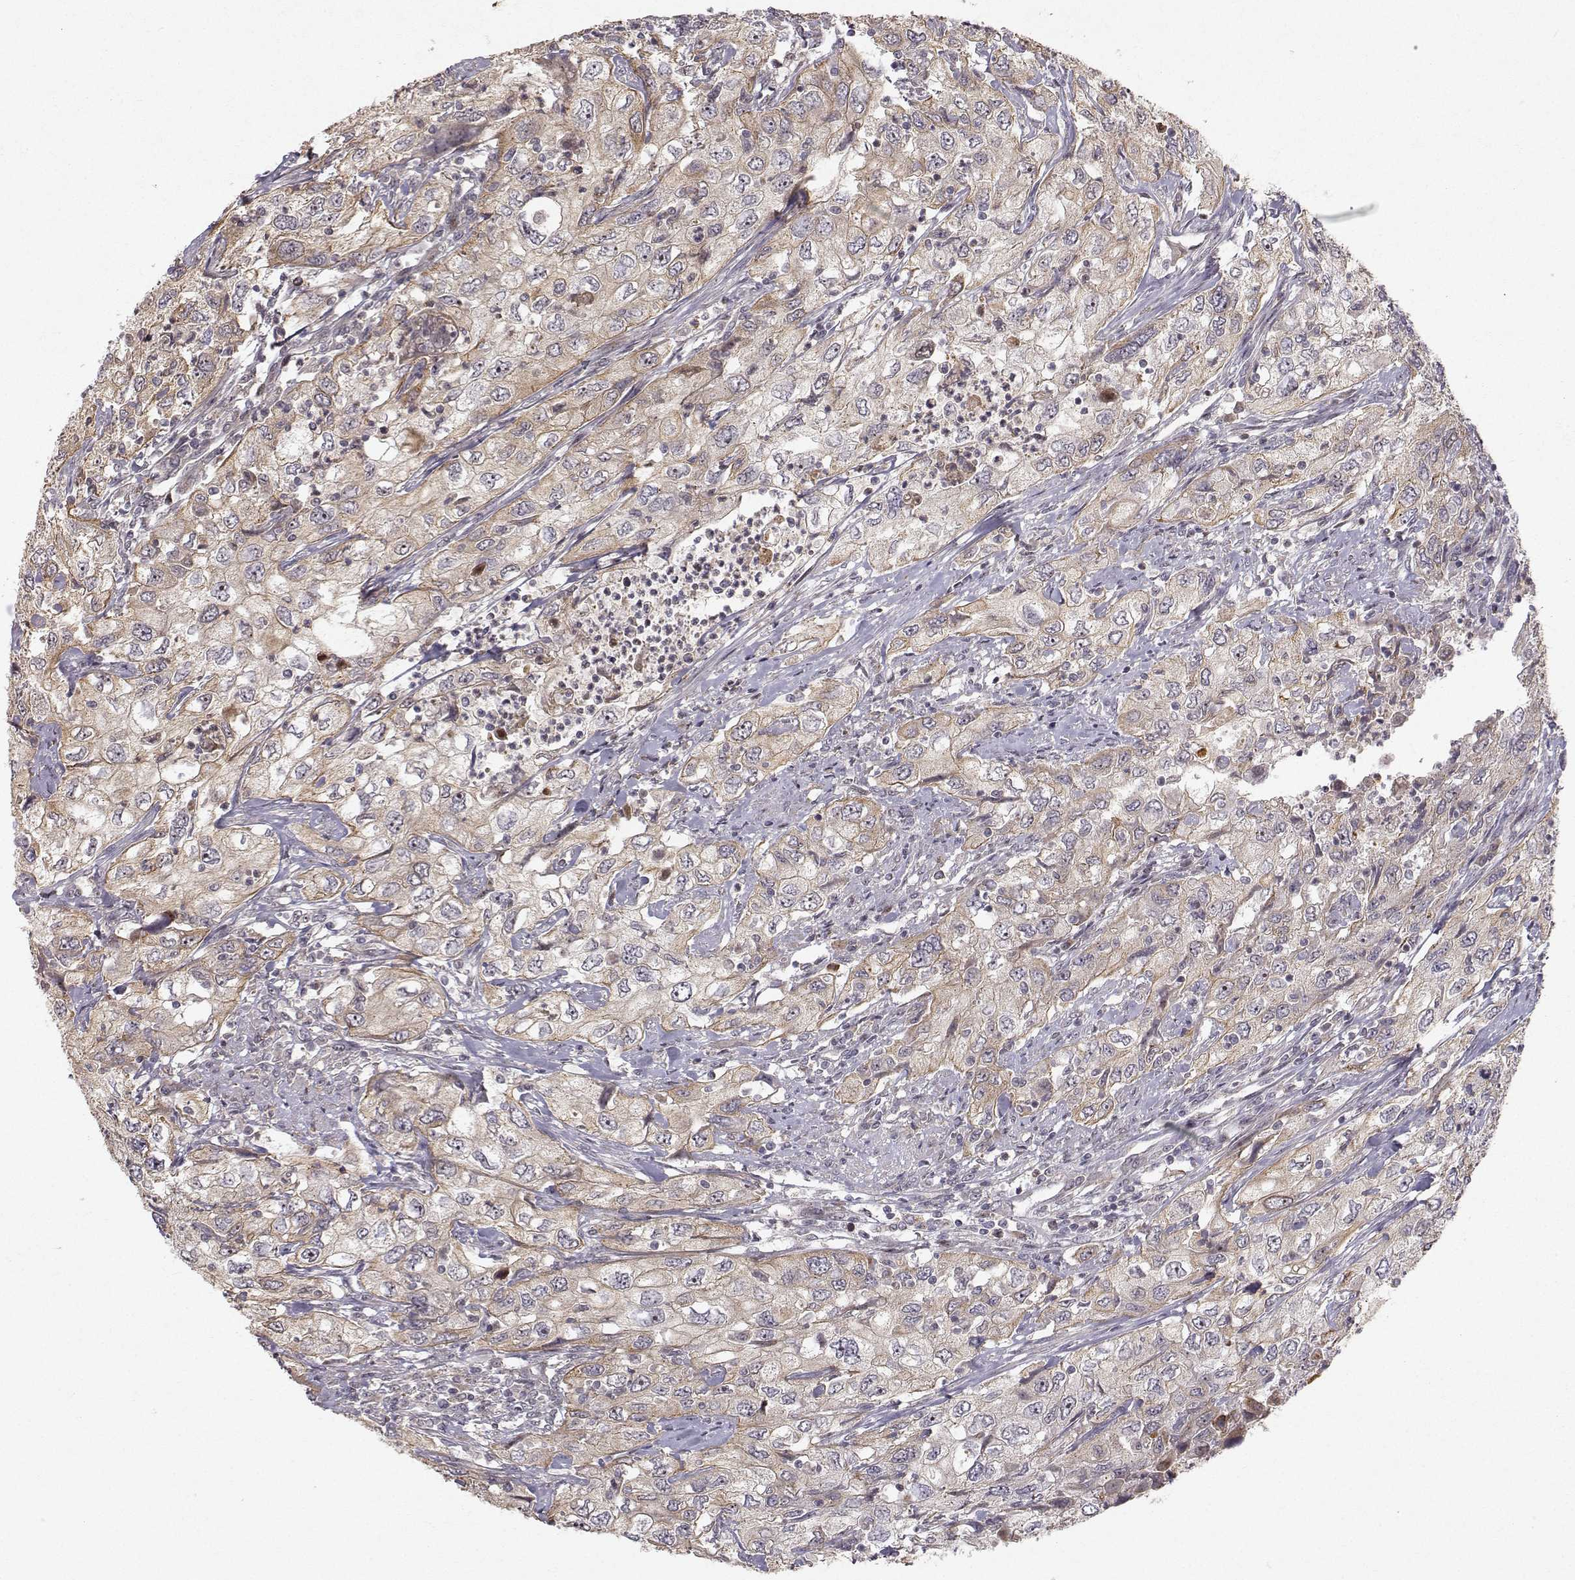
{"staining": {"intensity": "moderate", "quantity": "<25%", "location": "cytoplasmic/membranous"}, "tissue": "urothelial cancer", "cell_type": "Tumor cells", "image_type": "cancer", "snomed": [{"axis": "morphology", "description": "Urothelial carcinoma, High grade"}, {"axis": "topography", "description": "Urinary bladder"}], "caption": "Urothelial cancer stained with a brown dye demonstrates moderate cytoplasmic/membranous positive expression in about <25% of tumor cells.", "gene": "APC", "patient": {"sex": "male", "age": 76}}